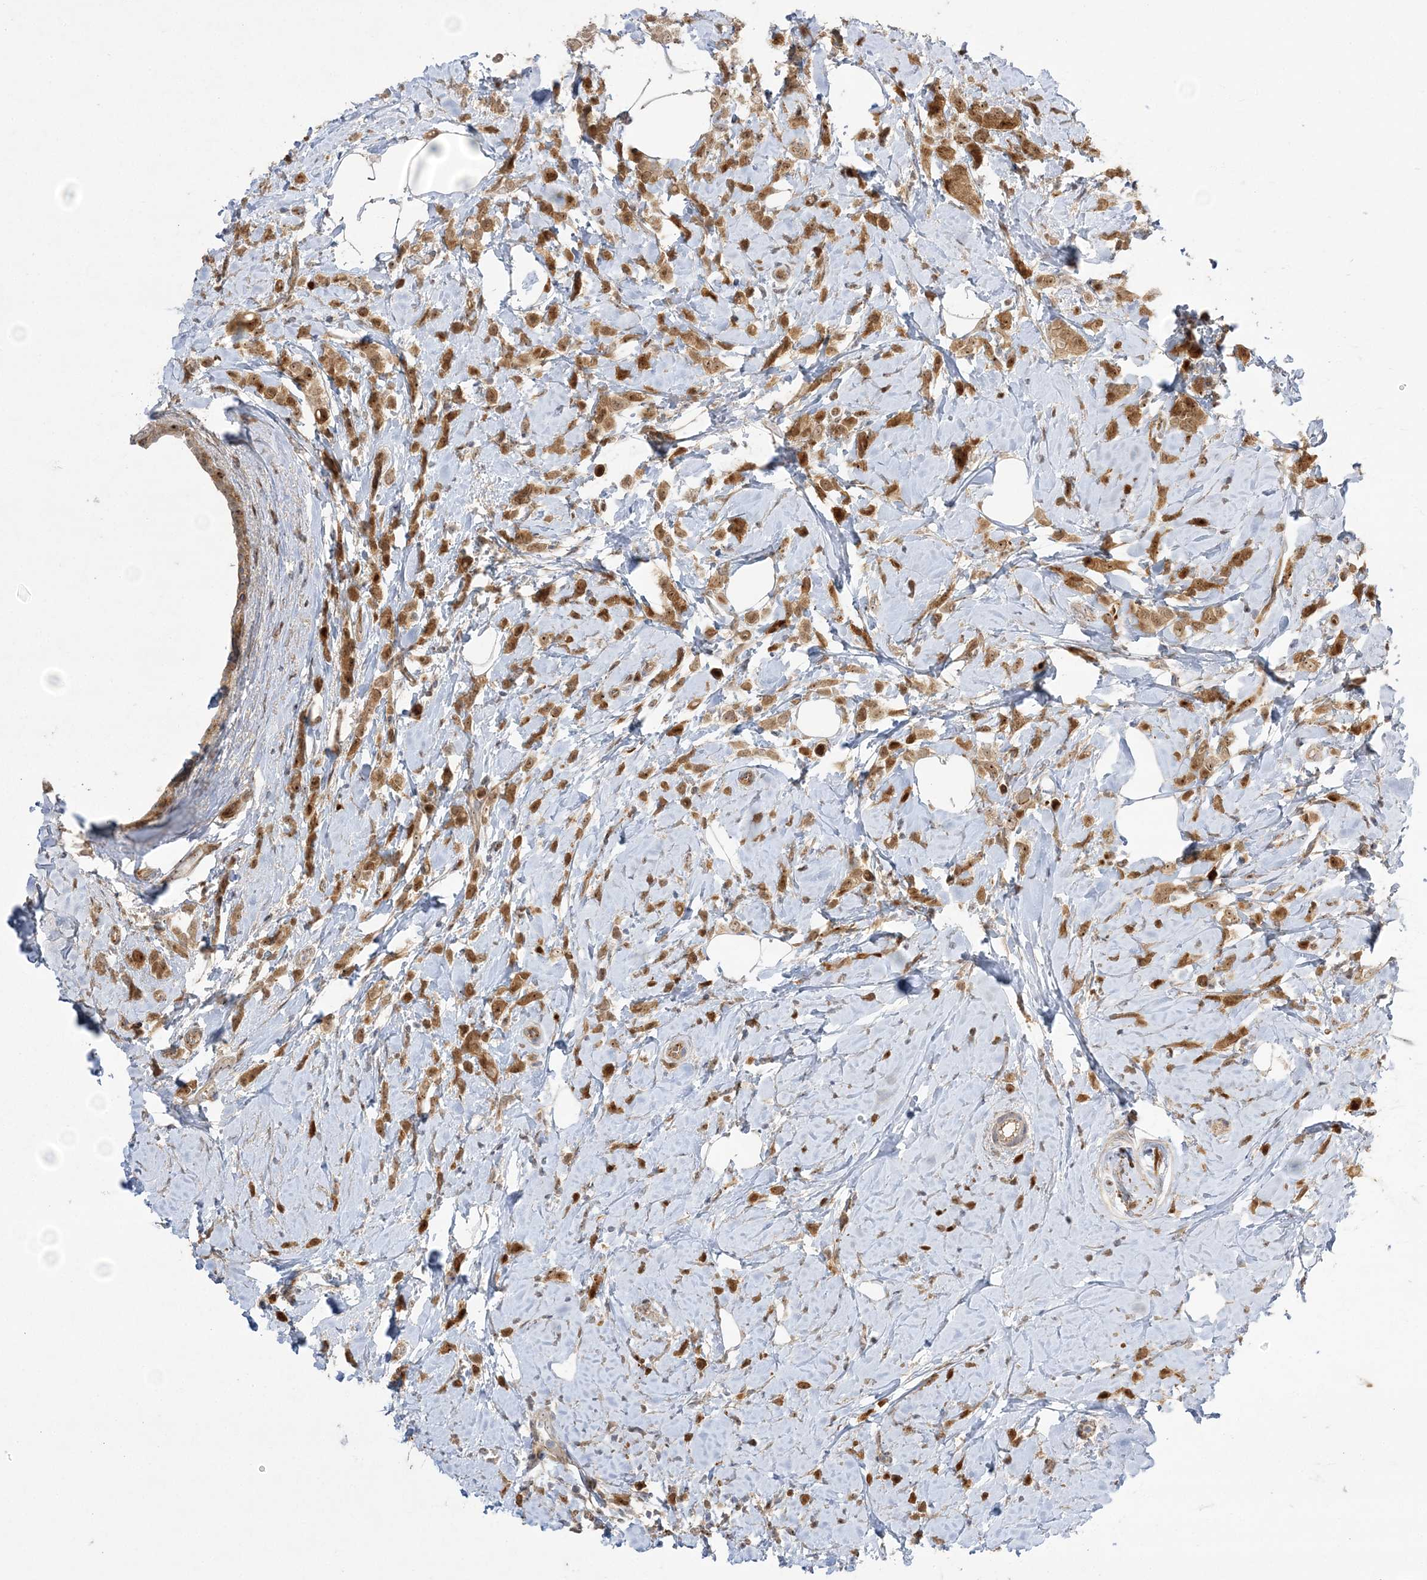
{"staining": {"intensity": "moderate", "quantity": ">75%", "location": "cytoplasmic/membranous,nuclear"}, "tissue": "breast cancer", "cell_type": "Tumor cells", "image_type": "cancer", "snomed": [{"axis": "morphology", "description": "Lobular carcinoma"}, {"axis": "topography", "description": "Breast"}], "caption": "Moderate cytoplasmic/membranous and nuclear protein expression is appreciated in about >75% of tumor cells in breast cancer.", "gene": "NPM3", "patient": {"sex": "female", "age": 47}}